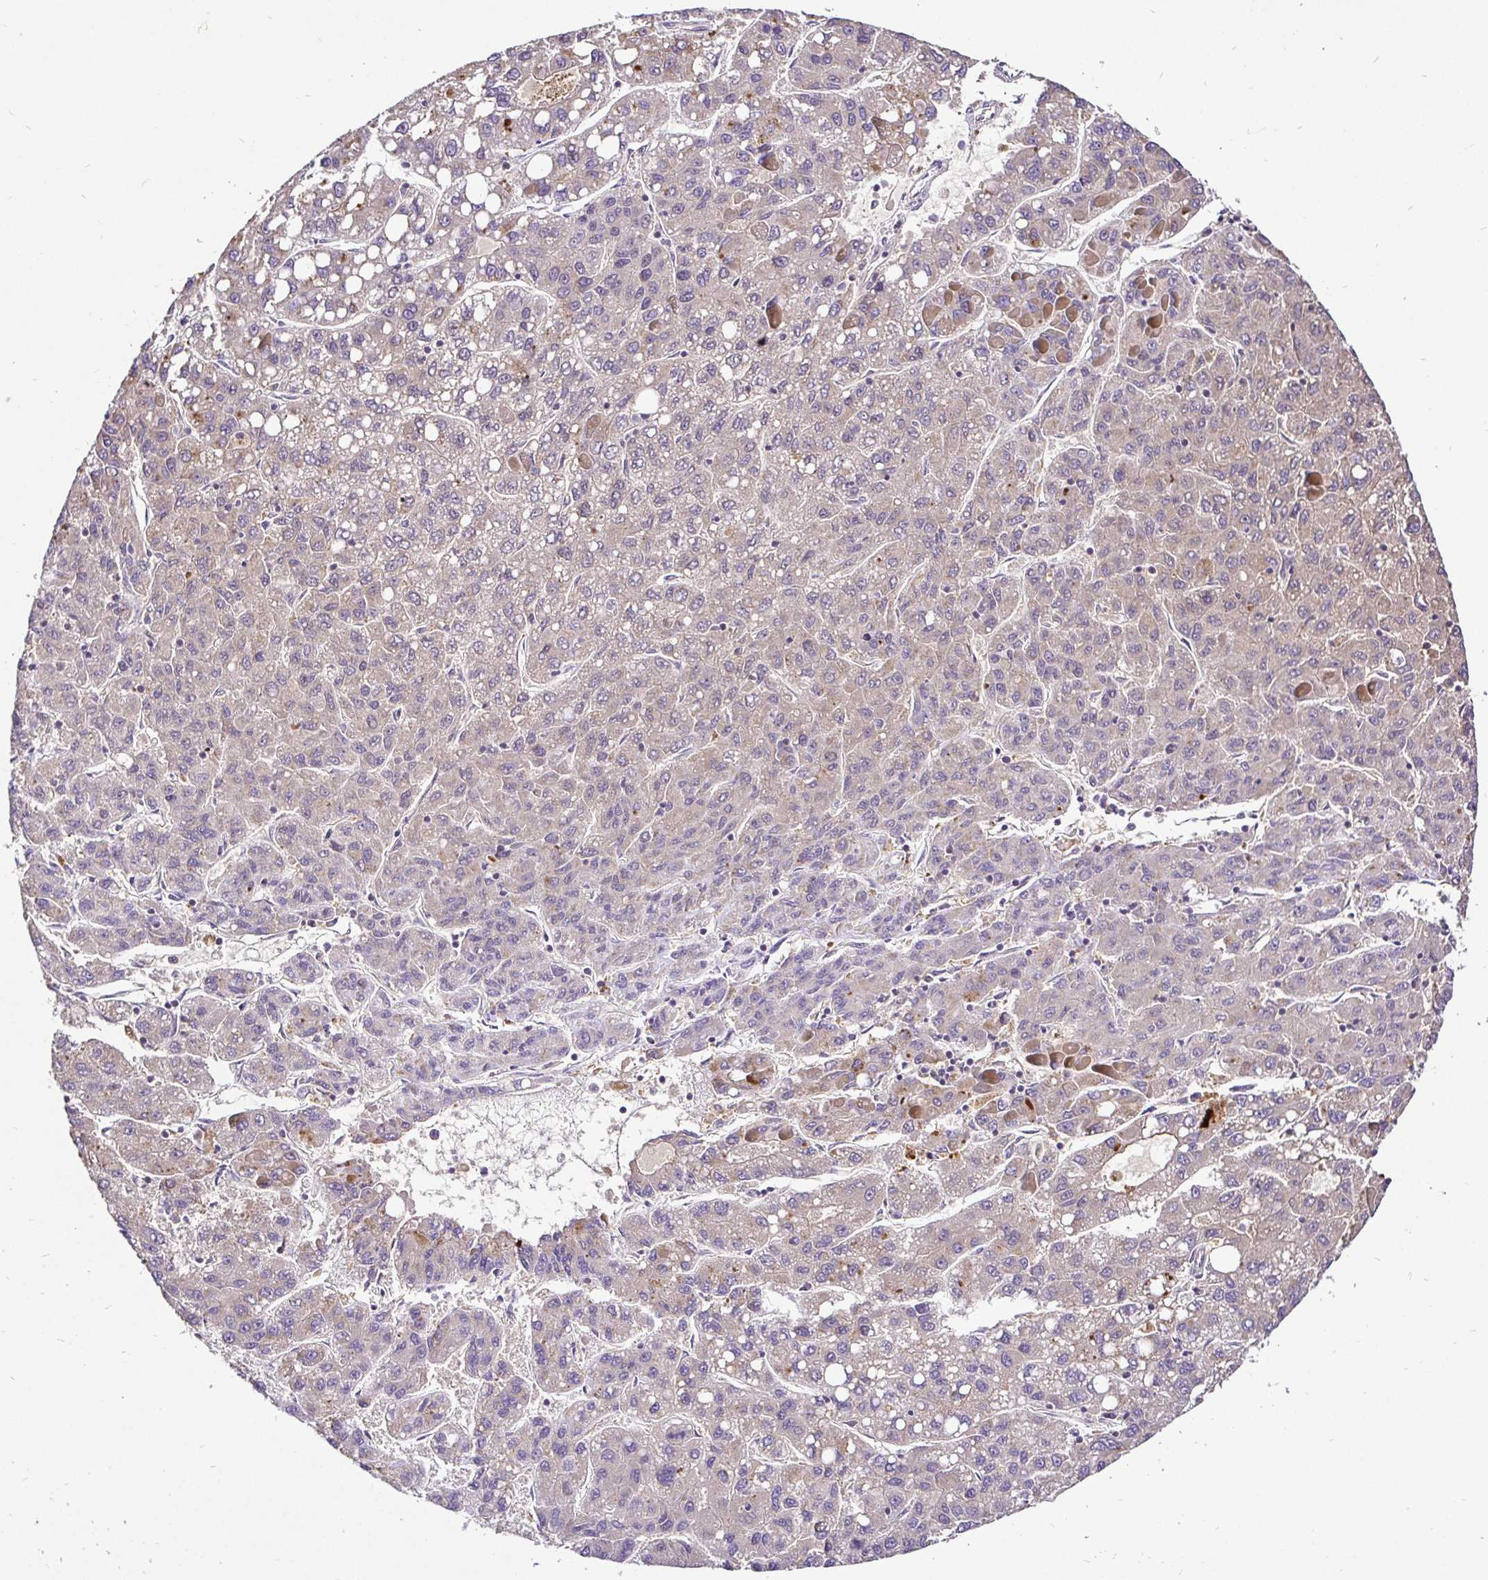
{"staining": {"intensity": "weak", "quantity": "25%-75%", "location": "cytoplasmic/membranous"}, "tissue": "liver cancer", "cell_type": "Tumor cells", "image_type": "cancer", "snomed": [{"axis": "morphology", "description": "Carcinoma, Hepatocellular, NOS"}, {"axis": "topography", "description": "Liver"}], "caption": "Tumor cells reveal low levels of weak cytoplasmic/membranous staining in about 25%-75% of cells in liver cancer.", "gene": "UBE2M", "patient": {"sex": "female", "age": 82}}